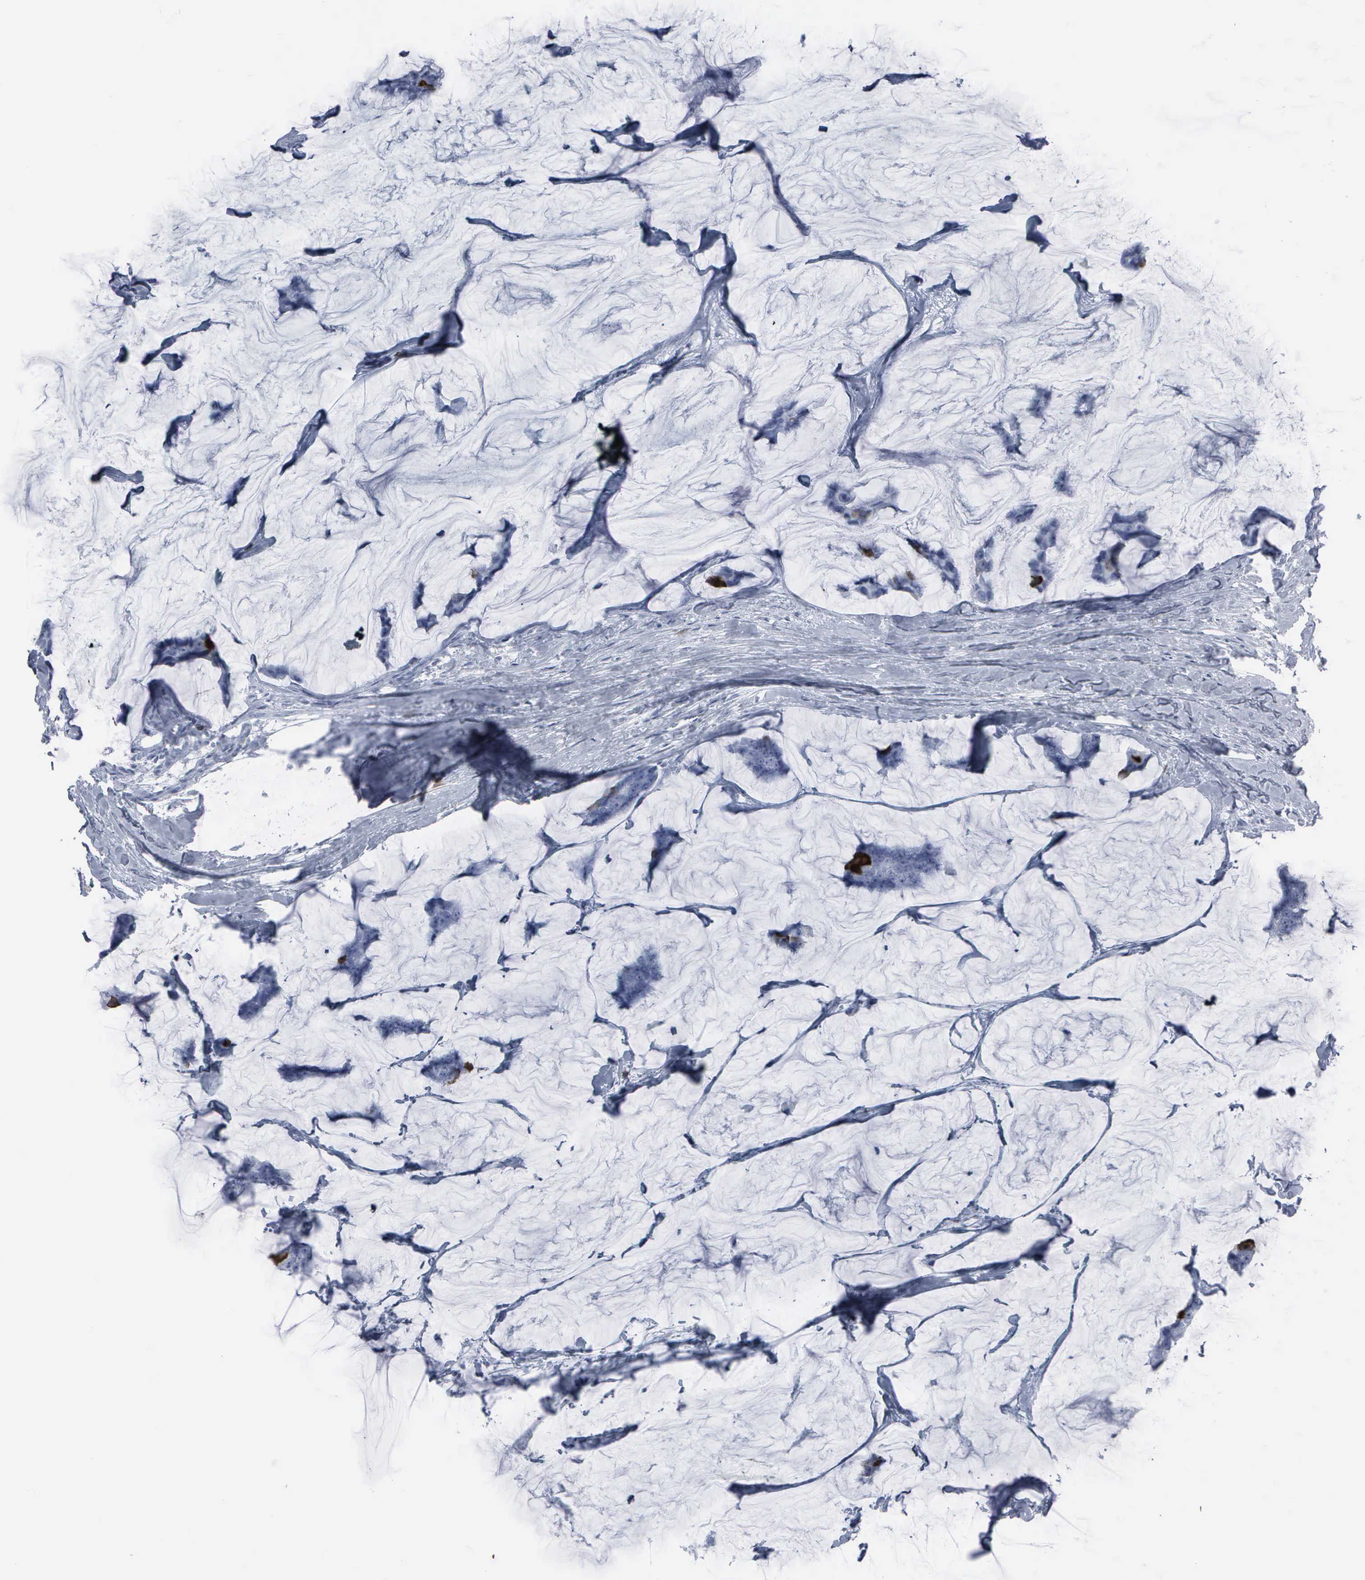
{"staining": {"intensity": "moderate", "quantity": "<25%", "location": "nuclear"}, "tissue": "breast cancer", "cell_type": "Tumor cells", "image_type": "cancer", "snomed": [{"axis": "morphology", "description": "Normal tissue, NOS"}, {"axis": "morphology", "description": "Duct carcinoma"}, {"axis": "topography", "description": "Breast"}], "caption": "Breast cancer stained with a brown dye demonstrates moderate nuclear positive staining in about <25% of tumor cells.", "gene": "CCNB1", "patient": {"sex": "female", "age": 50}}